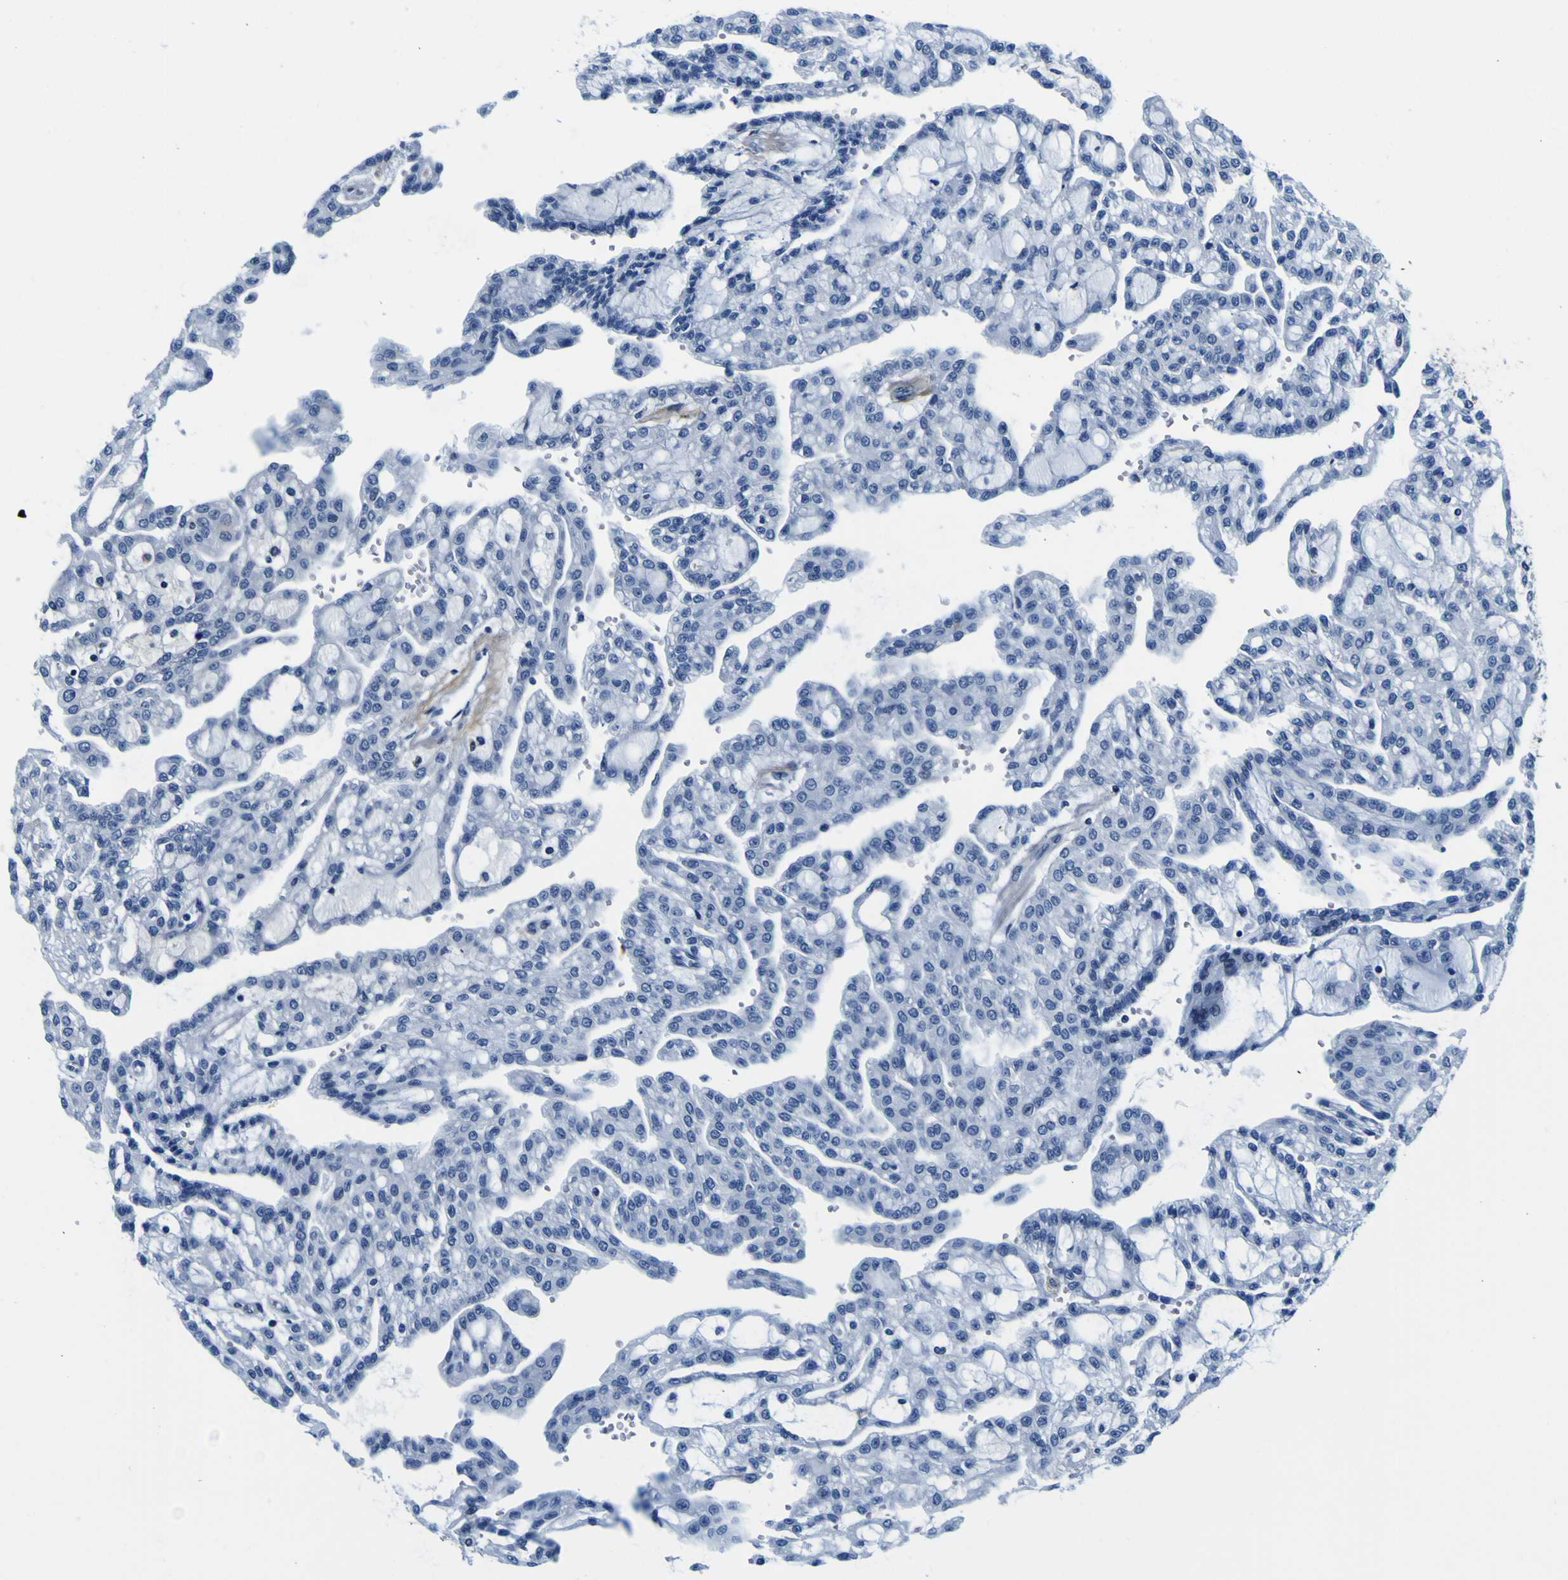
{"staining": {"intensity": "negative", "quantity": "none", "location": "none"}, "tissue": "renal cancer", "cell_type": "Tumor cells", "image_type": "cancer", "snomed": [{"axis": "morphology", "description": "Adenocarcinoma, NOS"}, {"axis": "topography", "description": "Kidney"}], "caption": "Tumor cells are negative for brown protein staining in renal cancer. The staining is performed using DAB (3,3'-diaminobenzidine) brown chromogen with nuclei counter-stained in using hematoxylin.", "gene": "POSTN", "patient": {"sex": "male", "age": 63}}